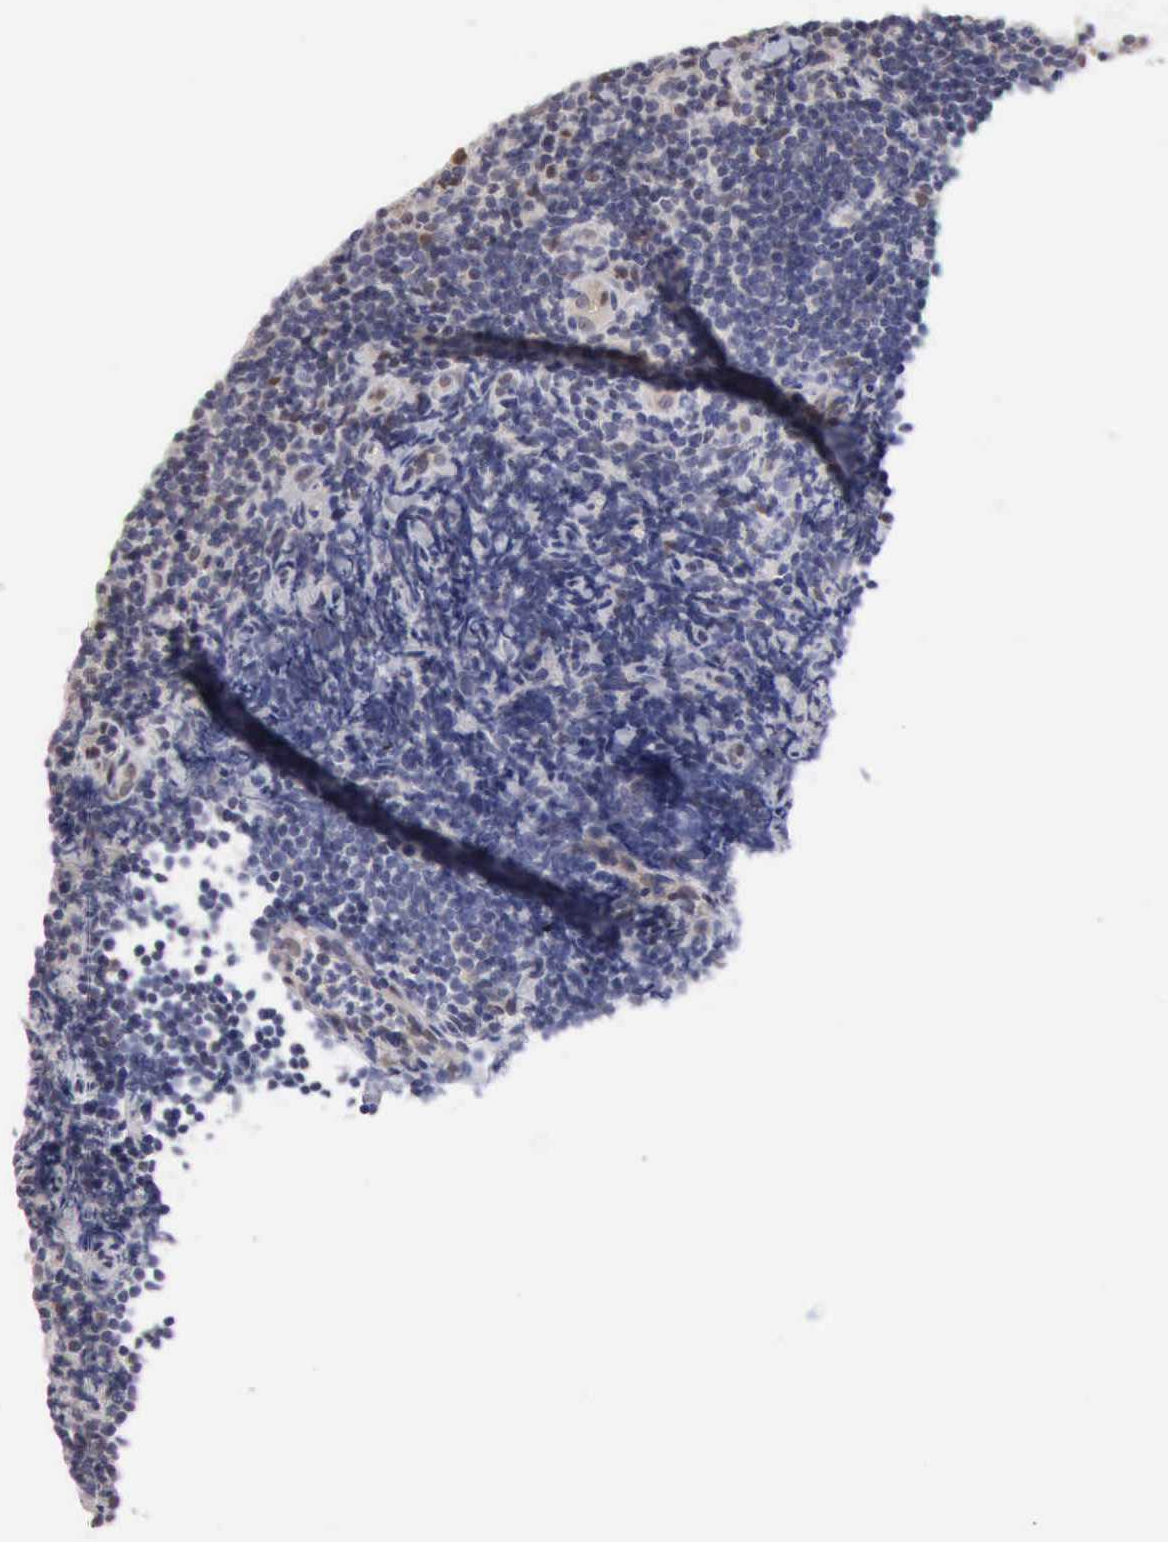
{"staining": {"intensity": "negative", "quantity": "none", "location": "none"}, "tissue": "lymphoma", "cell_type": "Tumor cells", "image_type": "cancer", "snomed": [{"axis": "morphology", "description": "Malignant lymphoma, non-Hodgkin's type, Low grade"}, {"axis": "topography", "description": "Lymph node"}], "caption": "Tumor cells are negative for brown protein staining in lymphoma.", "gene": "PTGR2", "patient": {"sex": "male", "age": 49}}